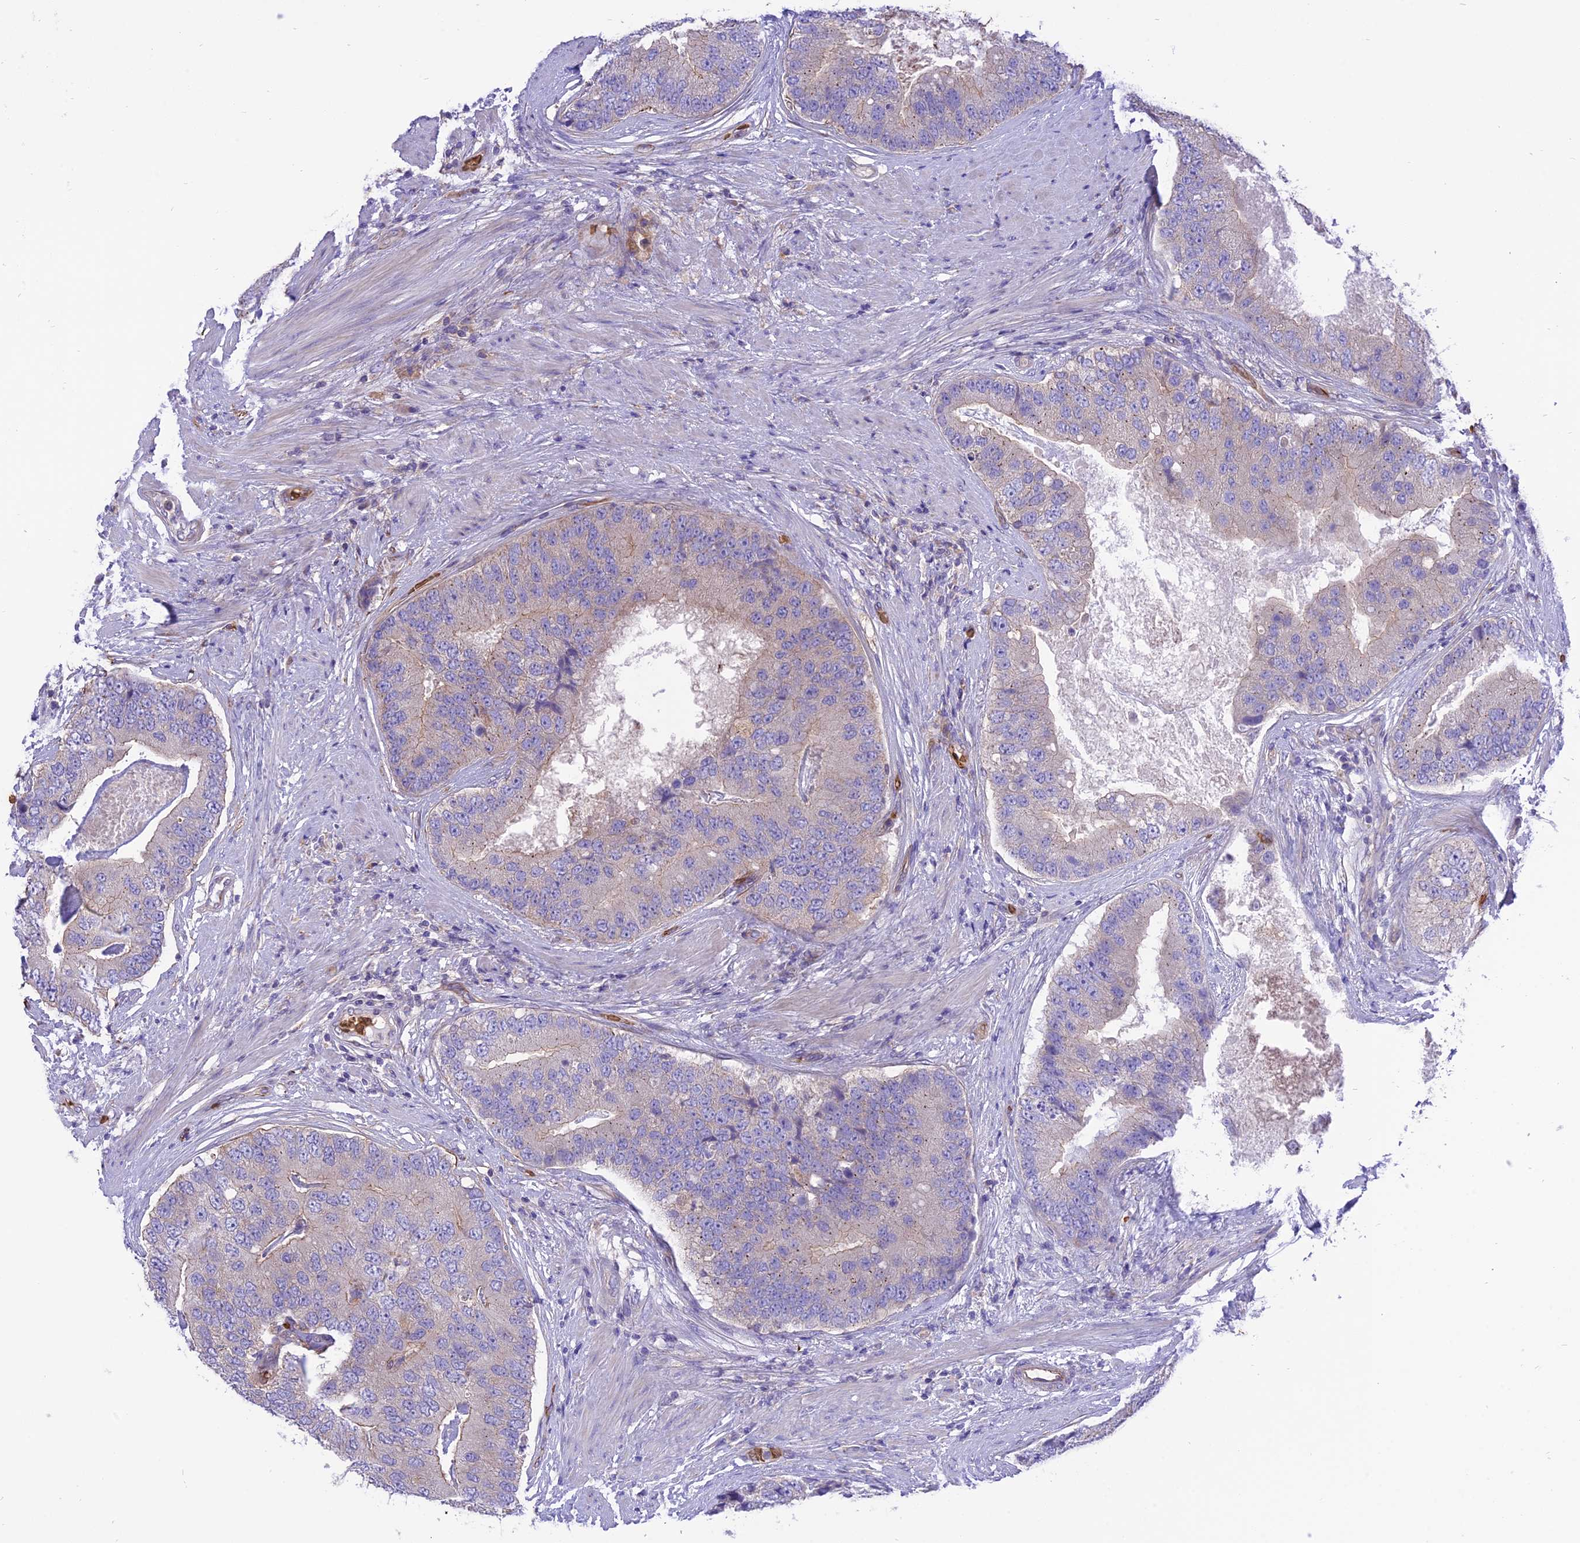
{"staining": {"intensity": "weak", "quantity": "<25%", "location": "cytoplasmic/membranous"}, "tissue": "prostate cancer", "cell_type": "Tumor cells", "image_type": "cancer", "snomed": [{"axis": "morphology", "description": "Adenocarcinoma, High grade"}, {"axis": "topography", "description": "Prostate"}], "caption": "An immunohistochemistry image of prostate cancer is shown. There is no staining in tumor cells of prostate cancer.", "gene": "TTC4", "patient": {"sex": "male", "age": 70}}